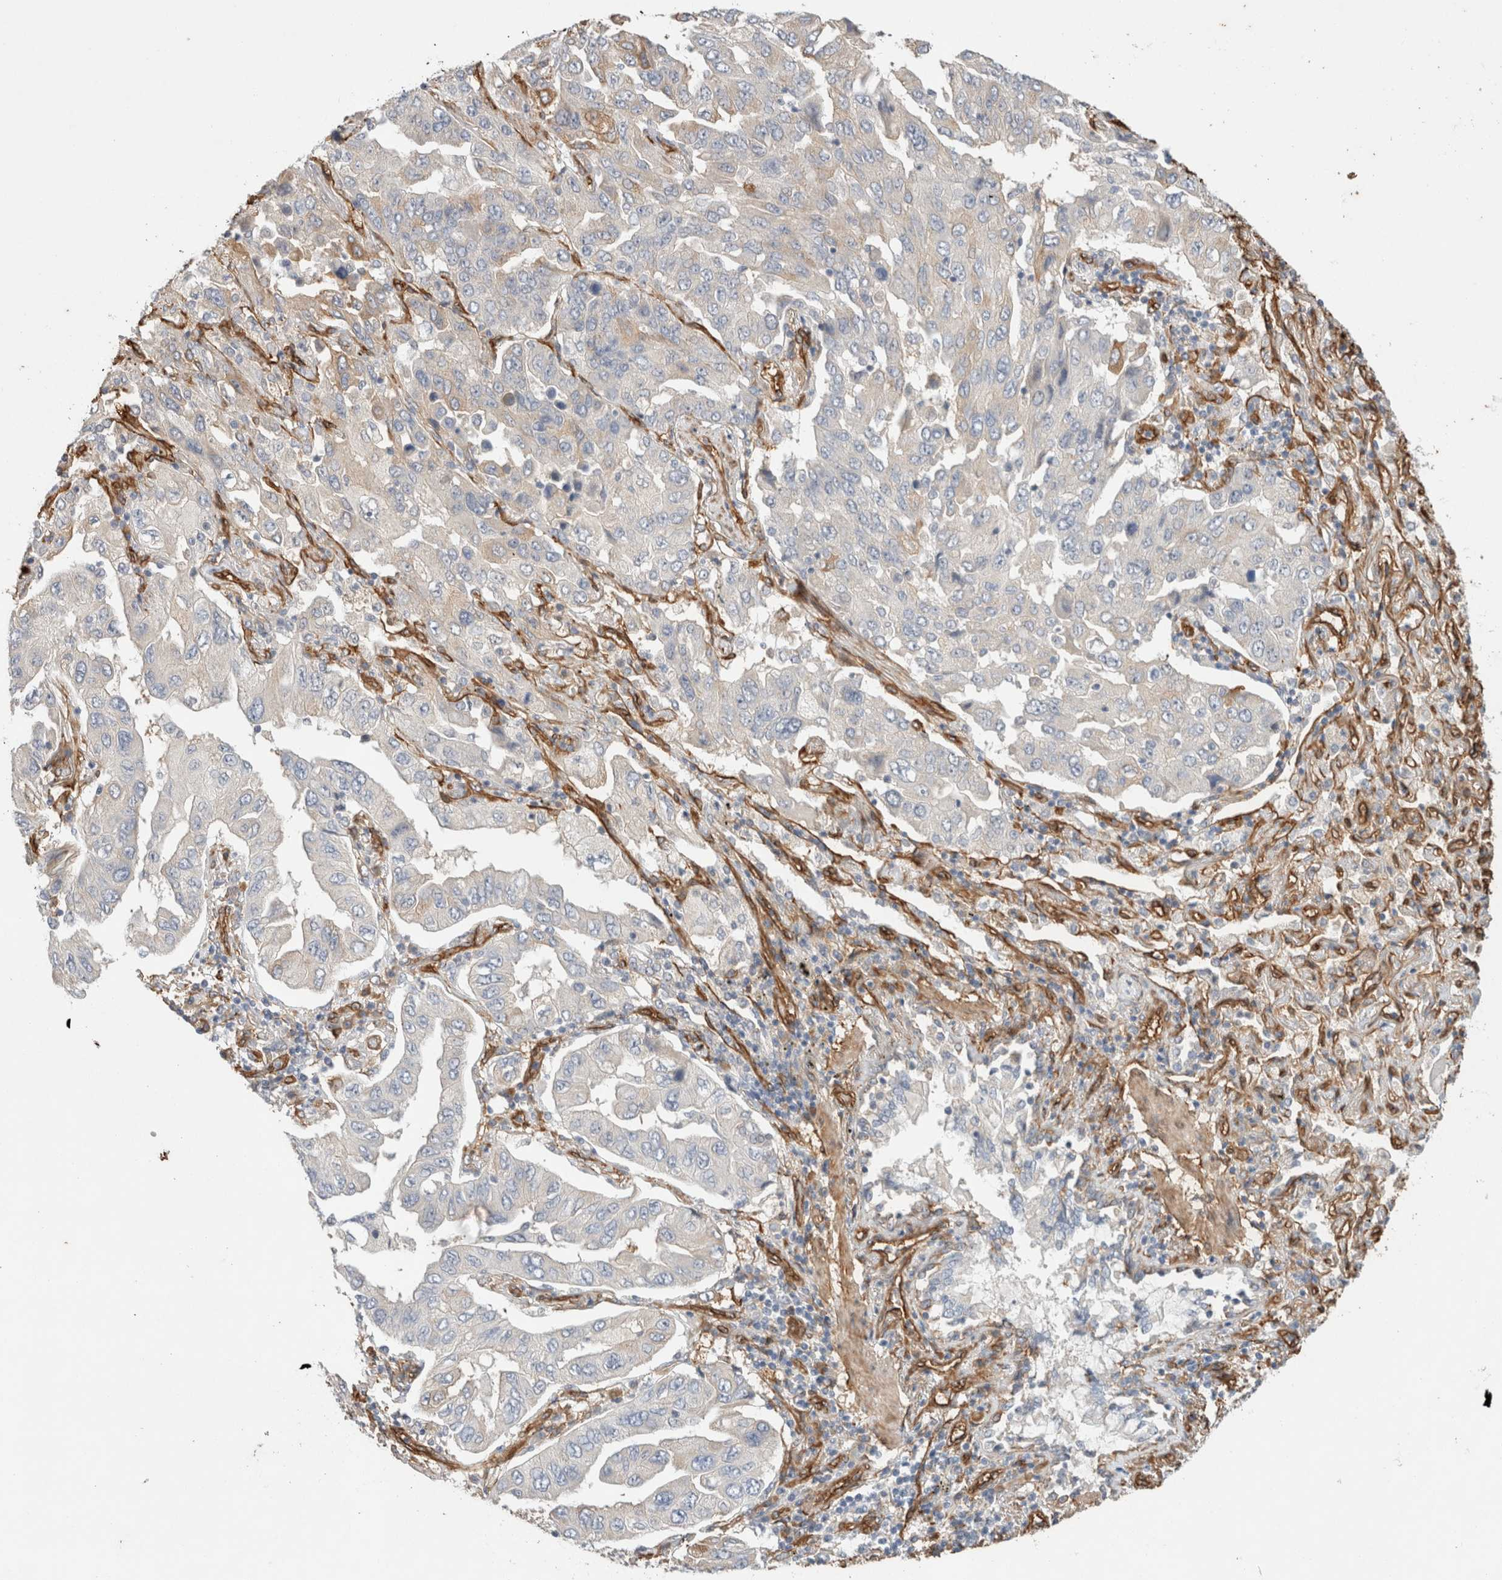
{"staining": {"intensity": "weak", "quantity": "25%-75%", "location": "cytoplasmic/membranous"}, "tissue": "lung cancer", "cell_type": "Tumor cells", "image_type": "cancer", "snomed": [{"axis": "morphology", "description": "Adenocarcinoma, NOS"}, {"axis": "topography", "description": "Lung"}], "caption": "Tumor cells display low levels of weak cytoplasmic/membranous expression in about 25%-75% of cells in lung adenocarcinoma. The staining was performed using DAB, with brown indicating positive protein expression. Nuclei are stained blue with hematoxylin.", "gene": "JMJD4", "patient": {"sex": "female", "age": 65}}